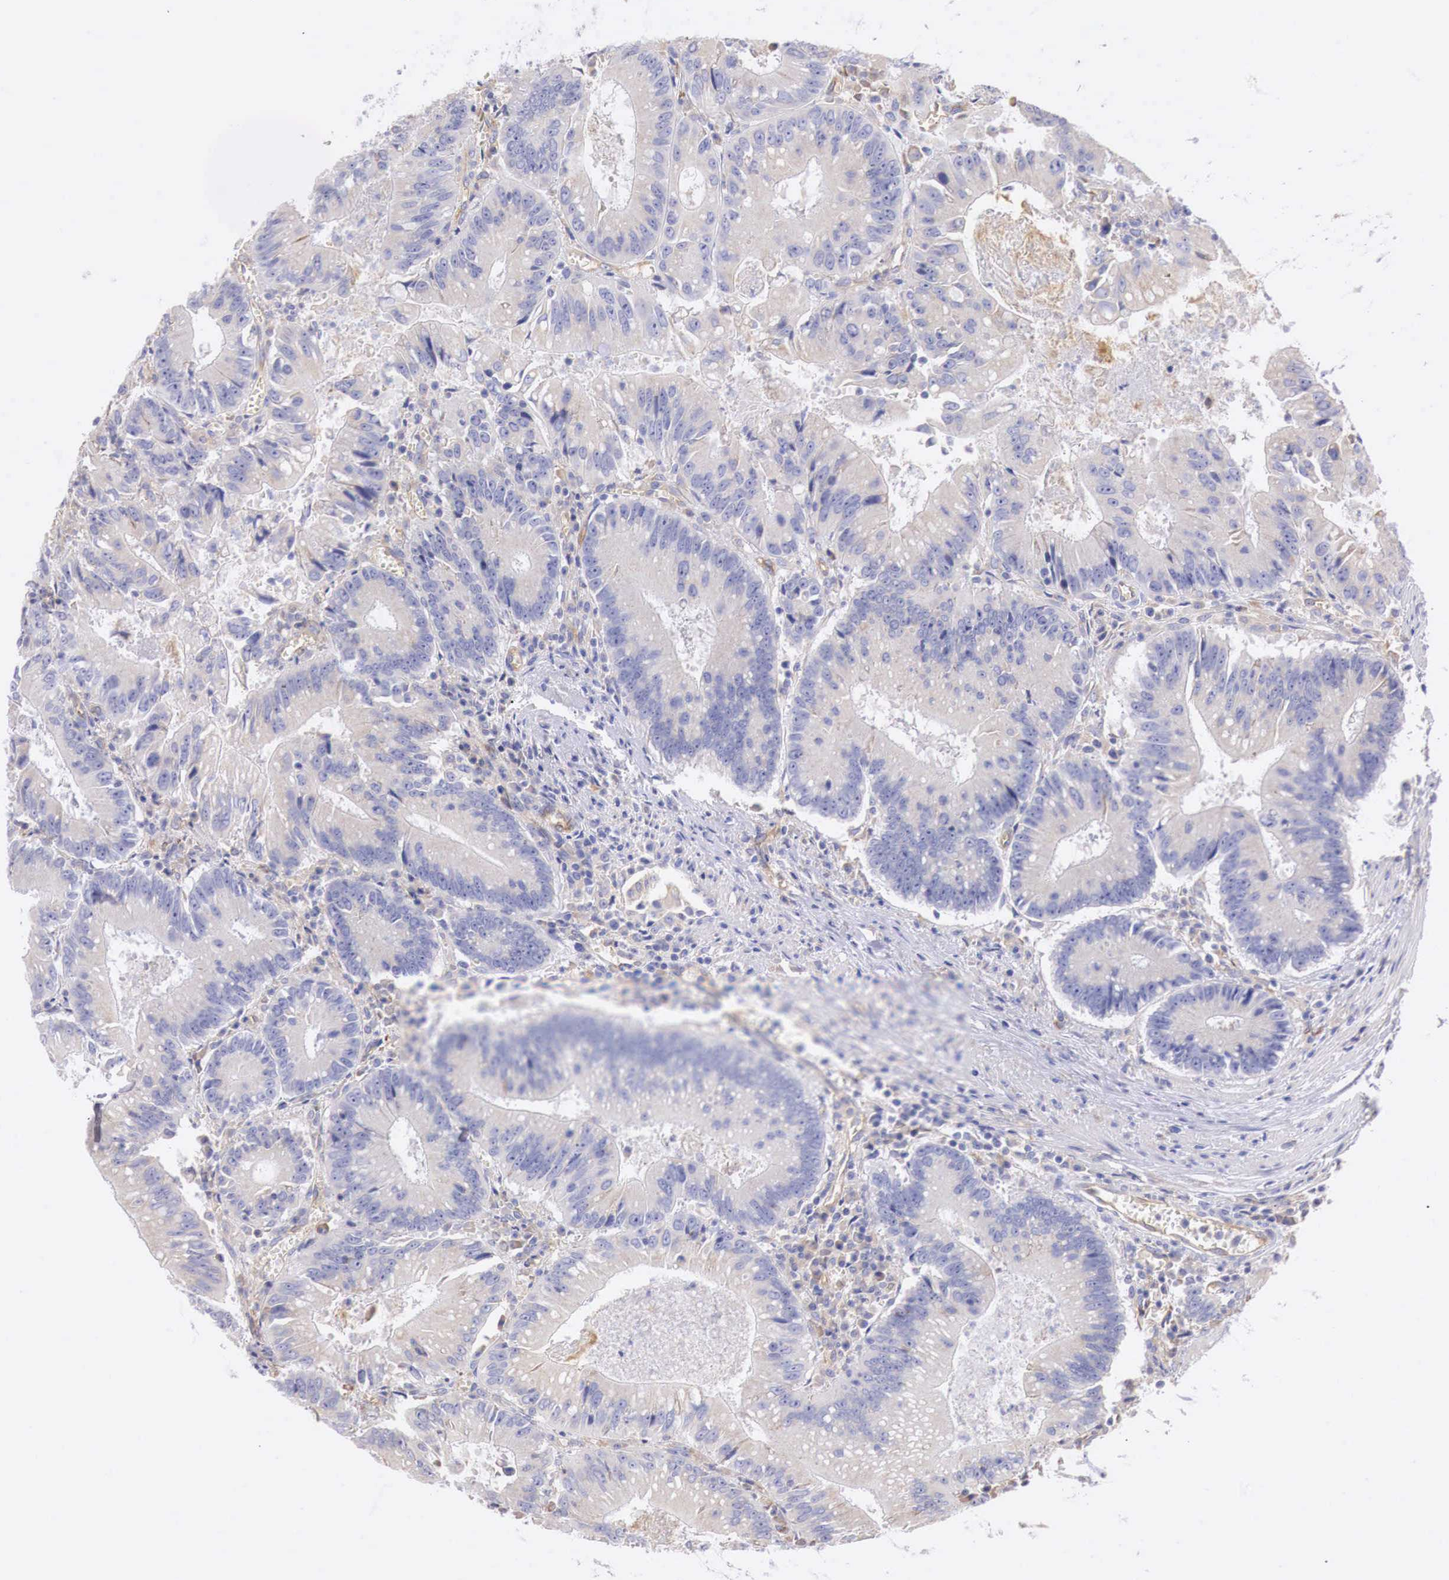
{"staining": {"intensity": "negative", "quantity": "none", "location": "none"}, "tissue": "colorectal cancer", "cell_type": "Tumor cells", "image_type": "cancer", "snomed": [{"axis": "morphology", "description": "Adenocarcinoma, NOS"}, {"axis": "topography", "description": "Rectum"}], "caption": "High power microscopy image of an IHC micrograph of colorectal adenocarcinoma, revealing no significant expression in tumor cells. (Brightfield microscopy of DAB (3,3'-diaminobenzidine) immunohistochemistry (IHC) at high magnification).", "gene": "RDX", "patient": {"sex": "female", "age": 81}}